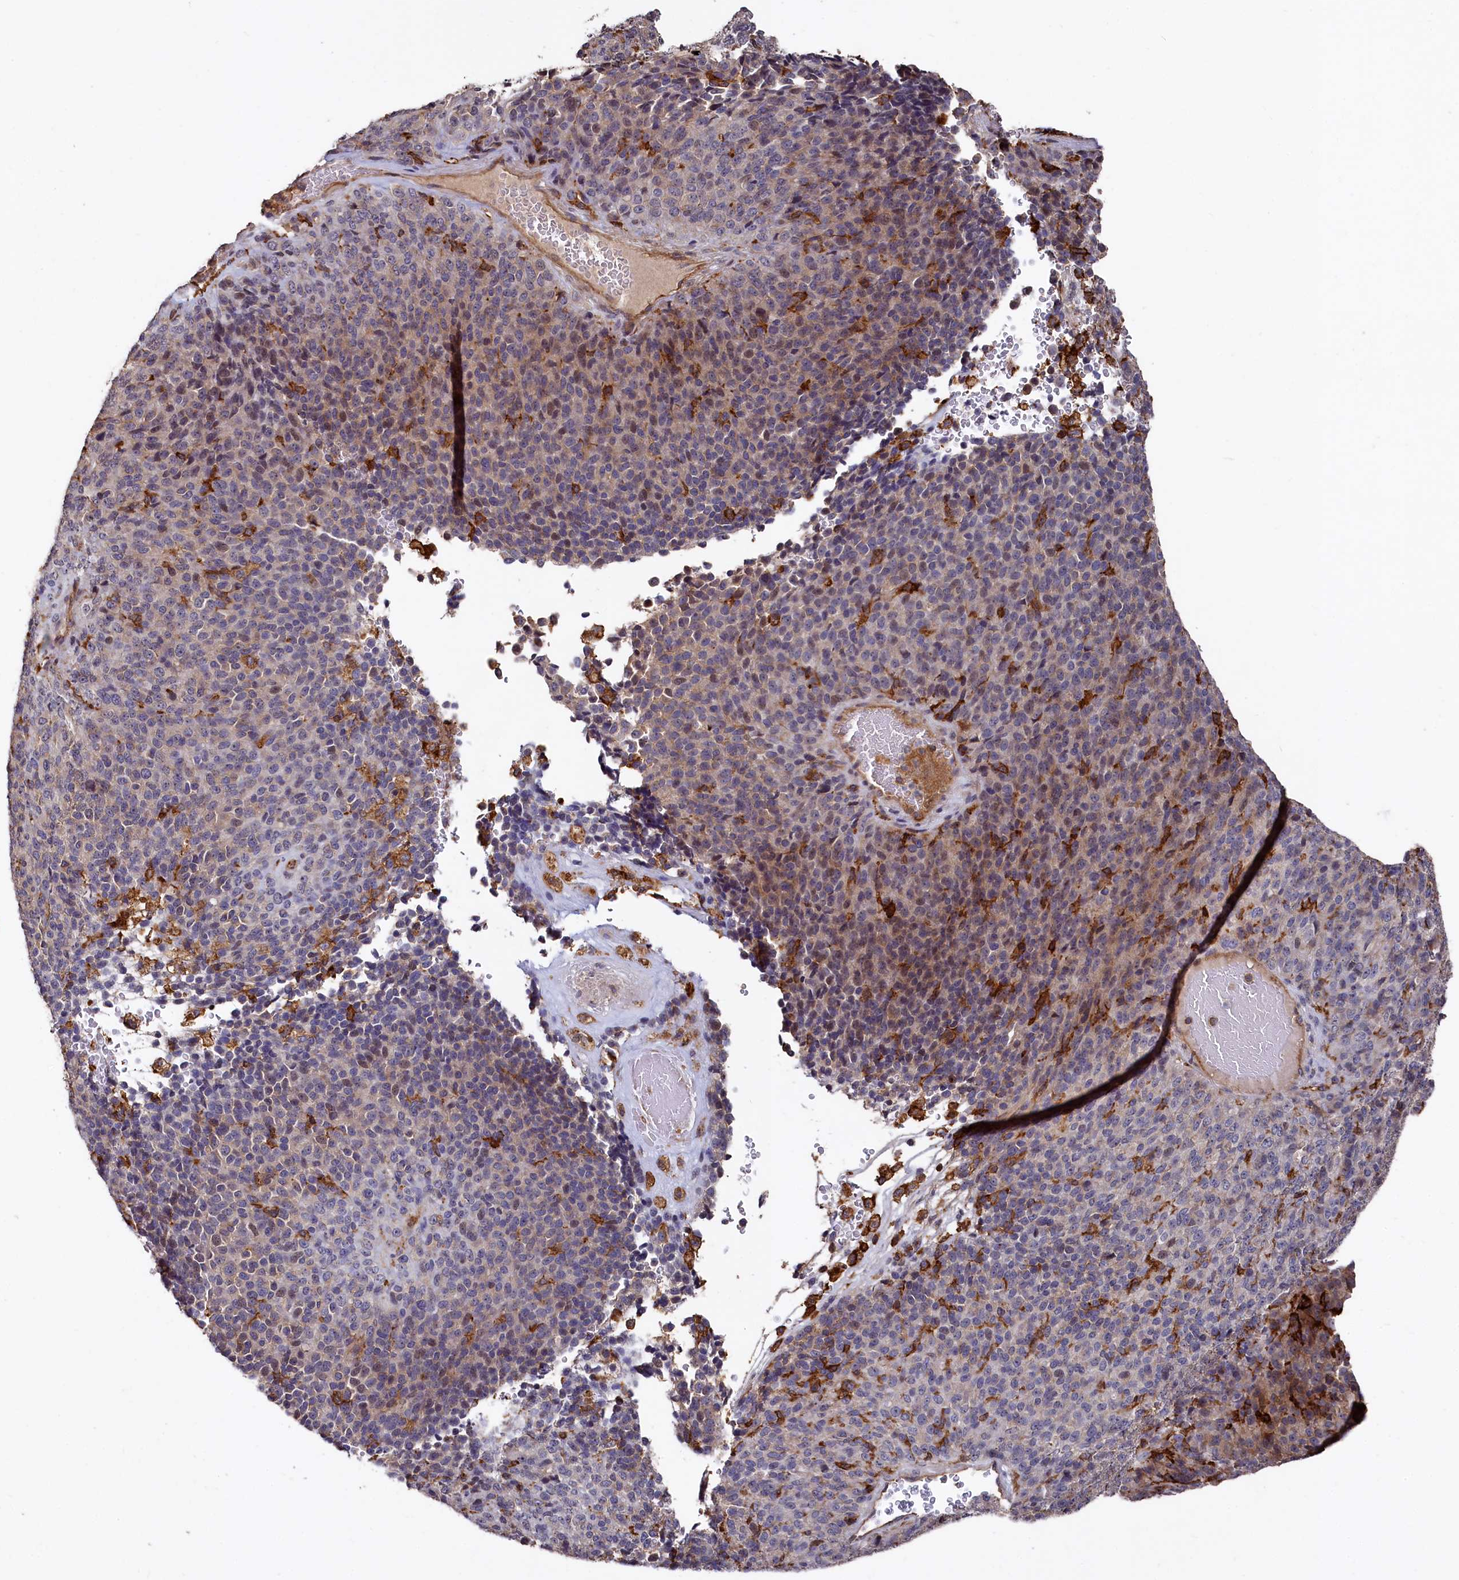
{"staining": {"intensity": "weak", "quantity": "<25%", "location": "cytoplasmic/membranous"}, "tissue": "melanoma", "cell_type": "Tumor cells", "image_type": "cancer", "snomed": [{"axis": "morphology", "description": "Malignant melanoma, Metastatic site"}, {"axis": "topography", "description": "Brain"}], "caption": "DAB (3,3'-diaminobenzidine) immunohistochemical staining of malignant melanoma (metastatic site) demonstrates no significant expression in tumor cells.", "gene": "PLEKHO2", "patient": {"sex": "female", "age": 56}}